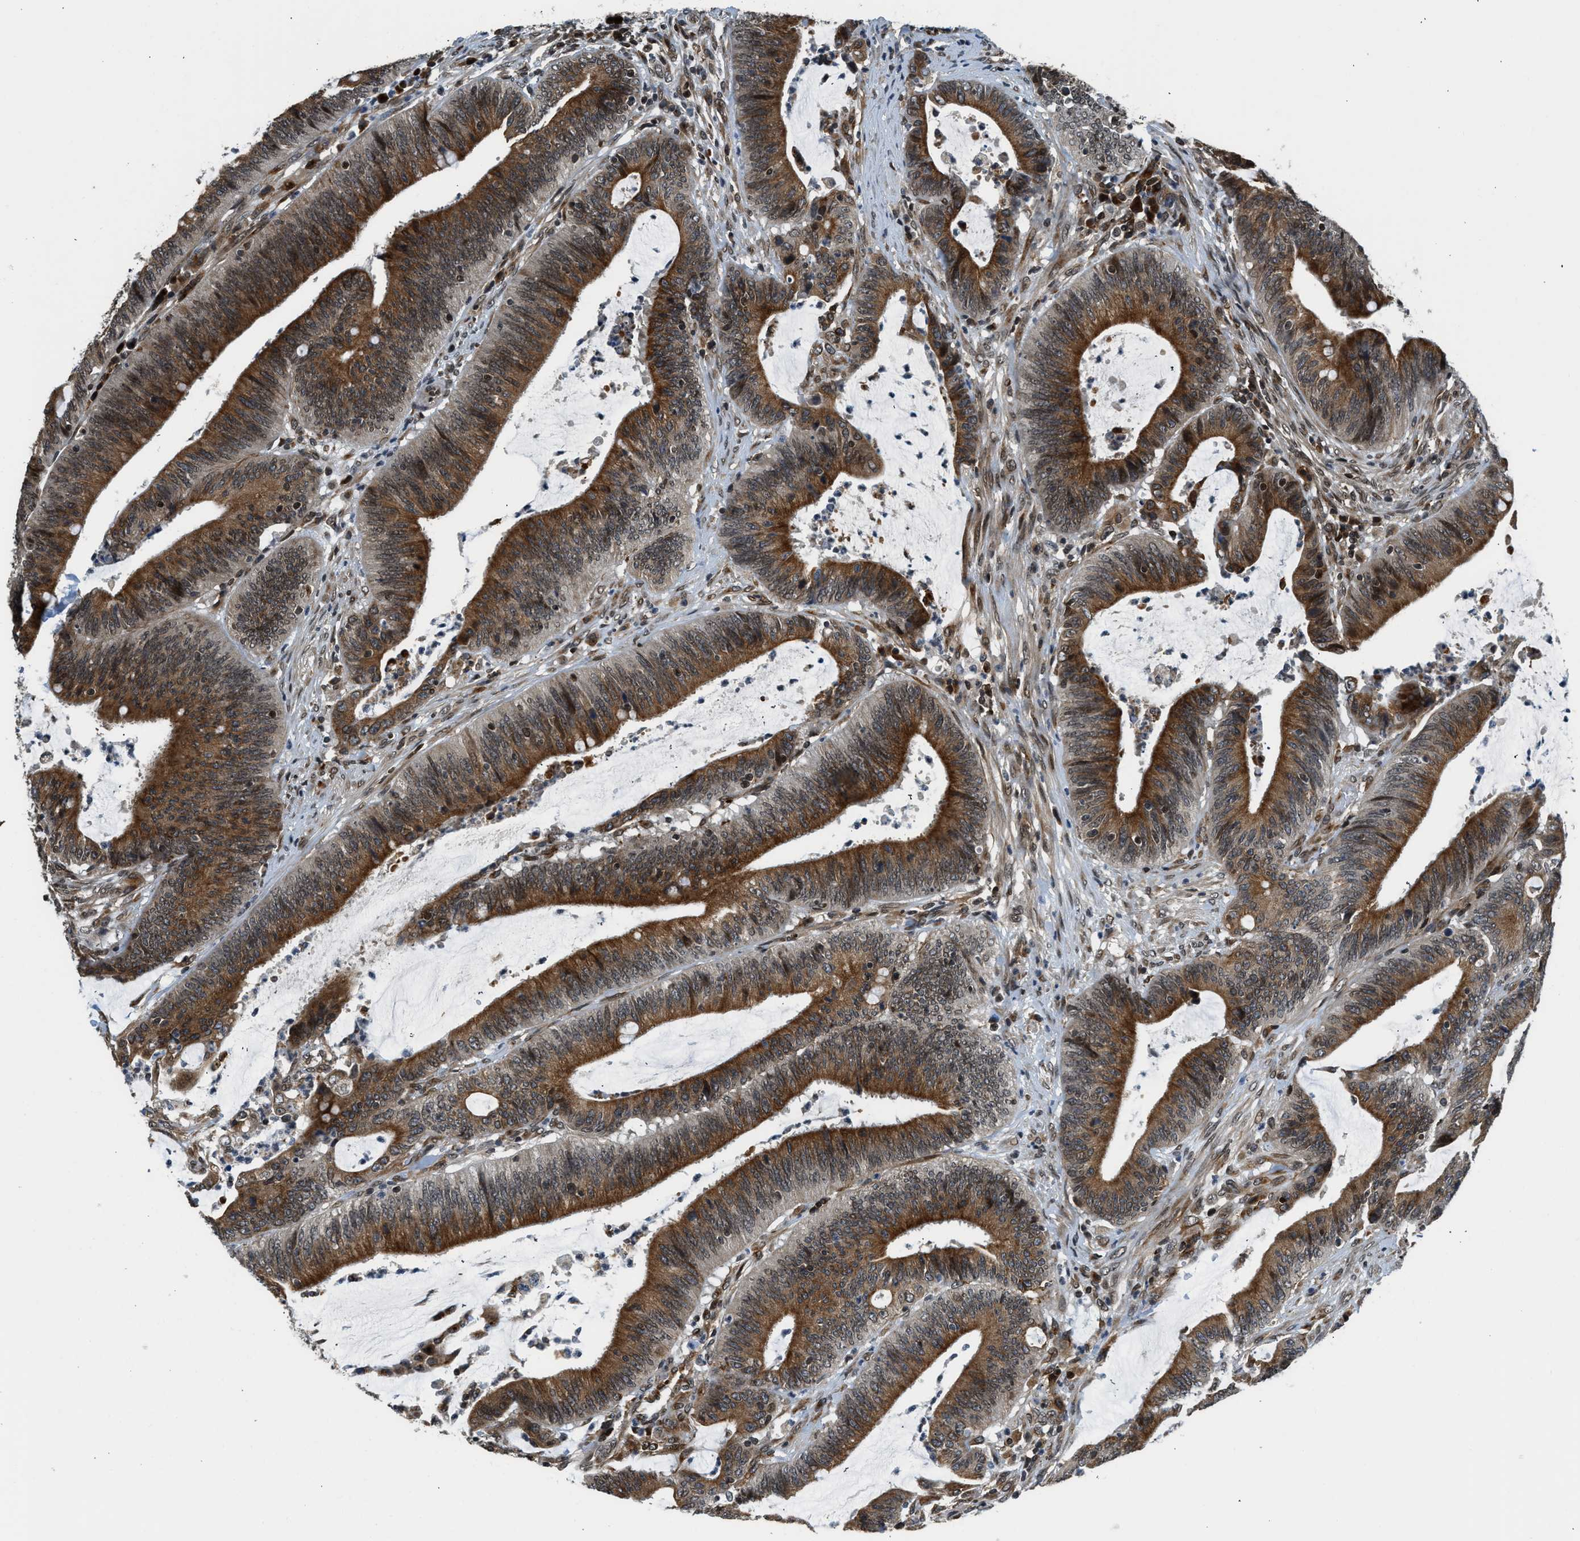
{"staining": {"intensity": "strong", "quantity": ">75%", "location": "cytoplasmic/membranous"}, "tissue": "colorectal cancer", "cell_type": "Tumor cells", "image_type": "cancer", "snomed": [{"axis": "morphology", "description": "Normal tissue, NOS"}, {"axis": "morphology", "description": "Adenocarcinoma, NOS"}, {"axis": "topography", "description": "Rectum"}], "caption": "Colorectal adenocarcinoma tissue exhibits strong cytoplasmic/membranous staining in about >75% of tumor cells, visualized by immunohistochemistry. (DAB (3,3'-diaminobenzidine) IHC, brown staining for protein, blue staining for nuclei).", "gene": "RETREG3", "patient": {"sex": "female", "age": 66}}